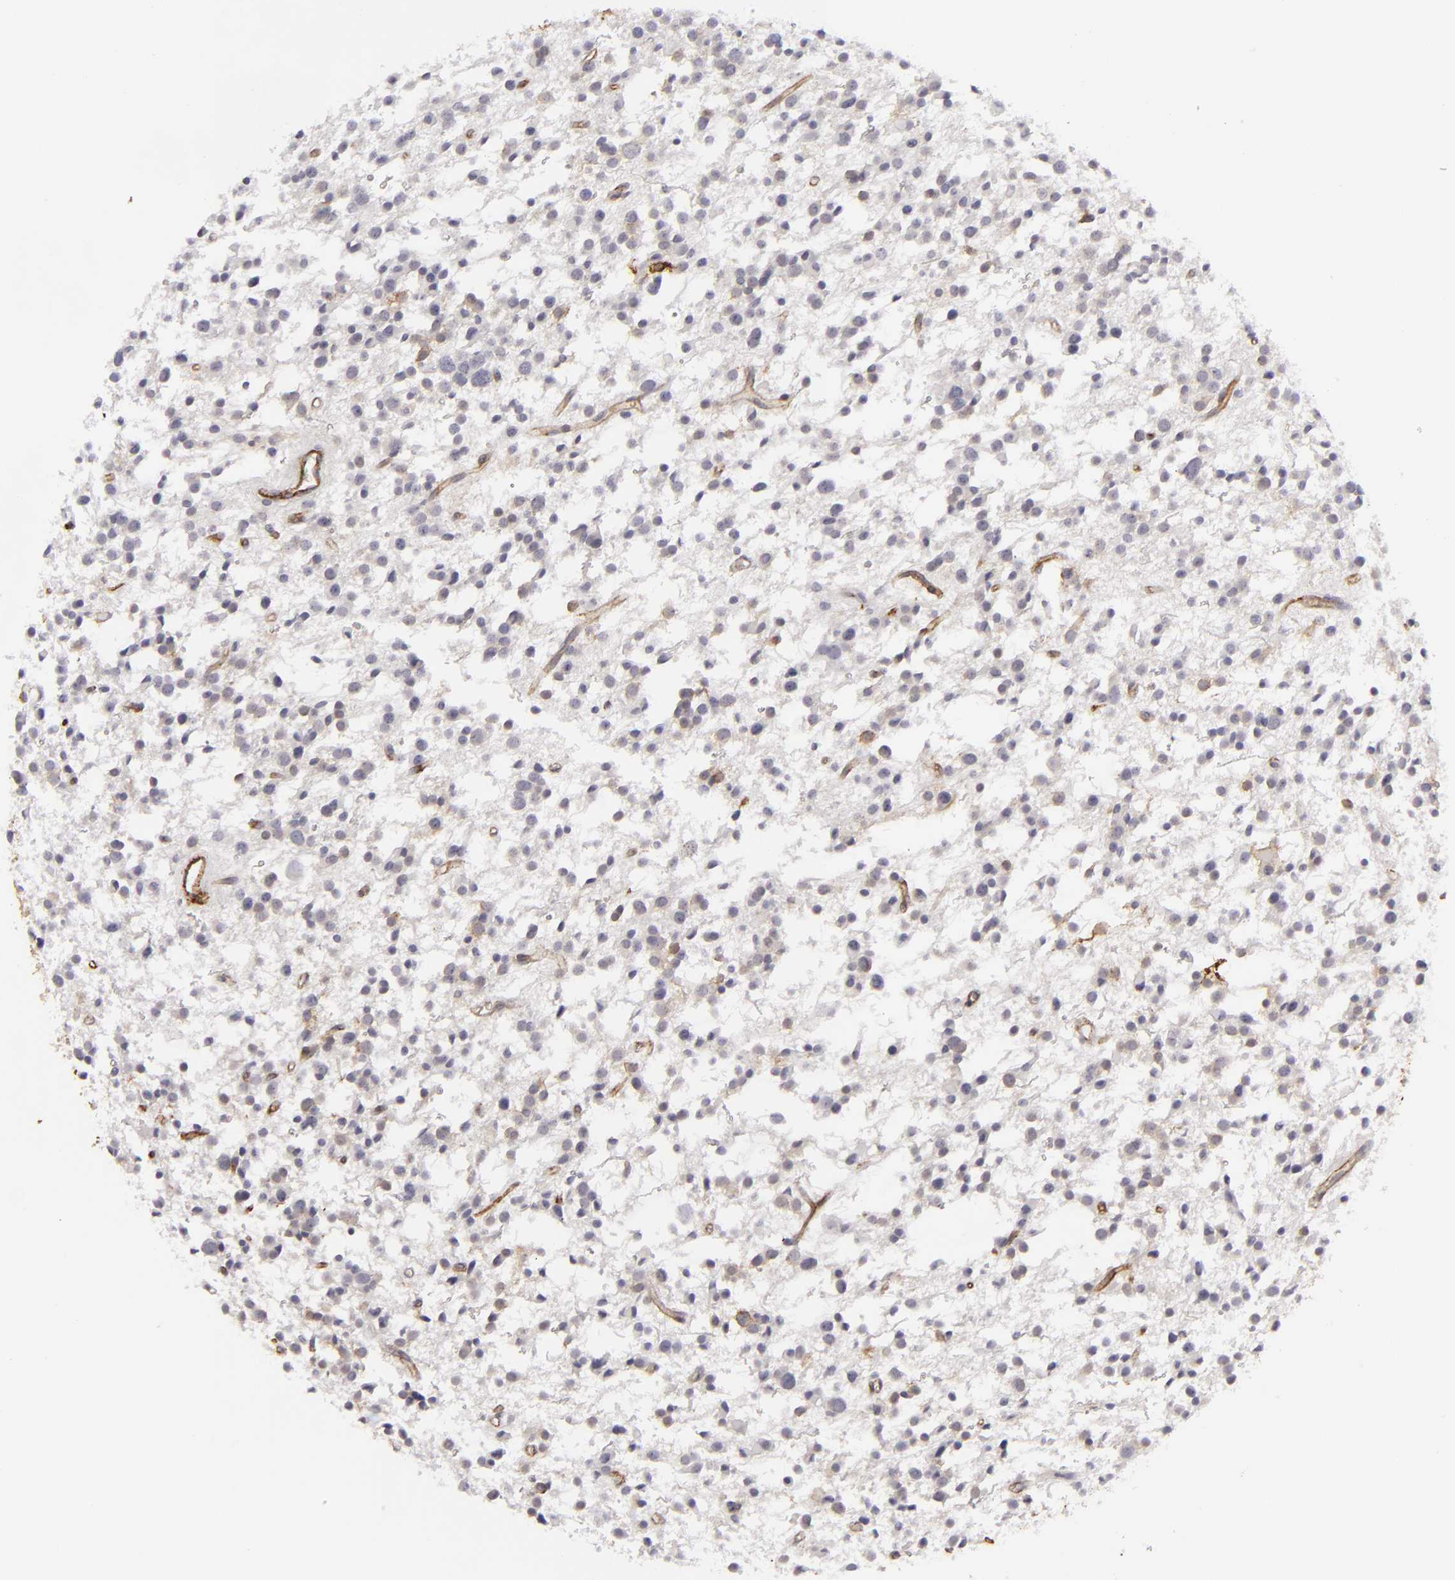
{"staining": {"intensity": "negative", "quantity": "none", "location": "none"}, "tissue": "glioma", "cell_type": "Tumor cells", "image_type": "cancer", "snomed": [{"axis": "morphology", "description": "Glioma, malignant, Low grade"}, {"axis": "topography", "description": "Brain"}], "caption": "Malignant low-grade glioma stained for a protein using IHC shows no positivity tumor cells.", "gene": "MCAM", "patient": {"sex": "female", "age": 36}}